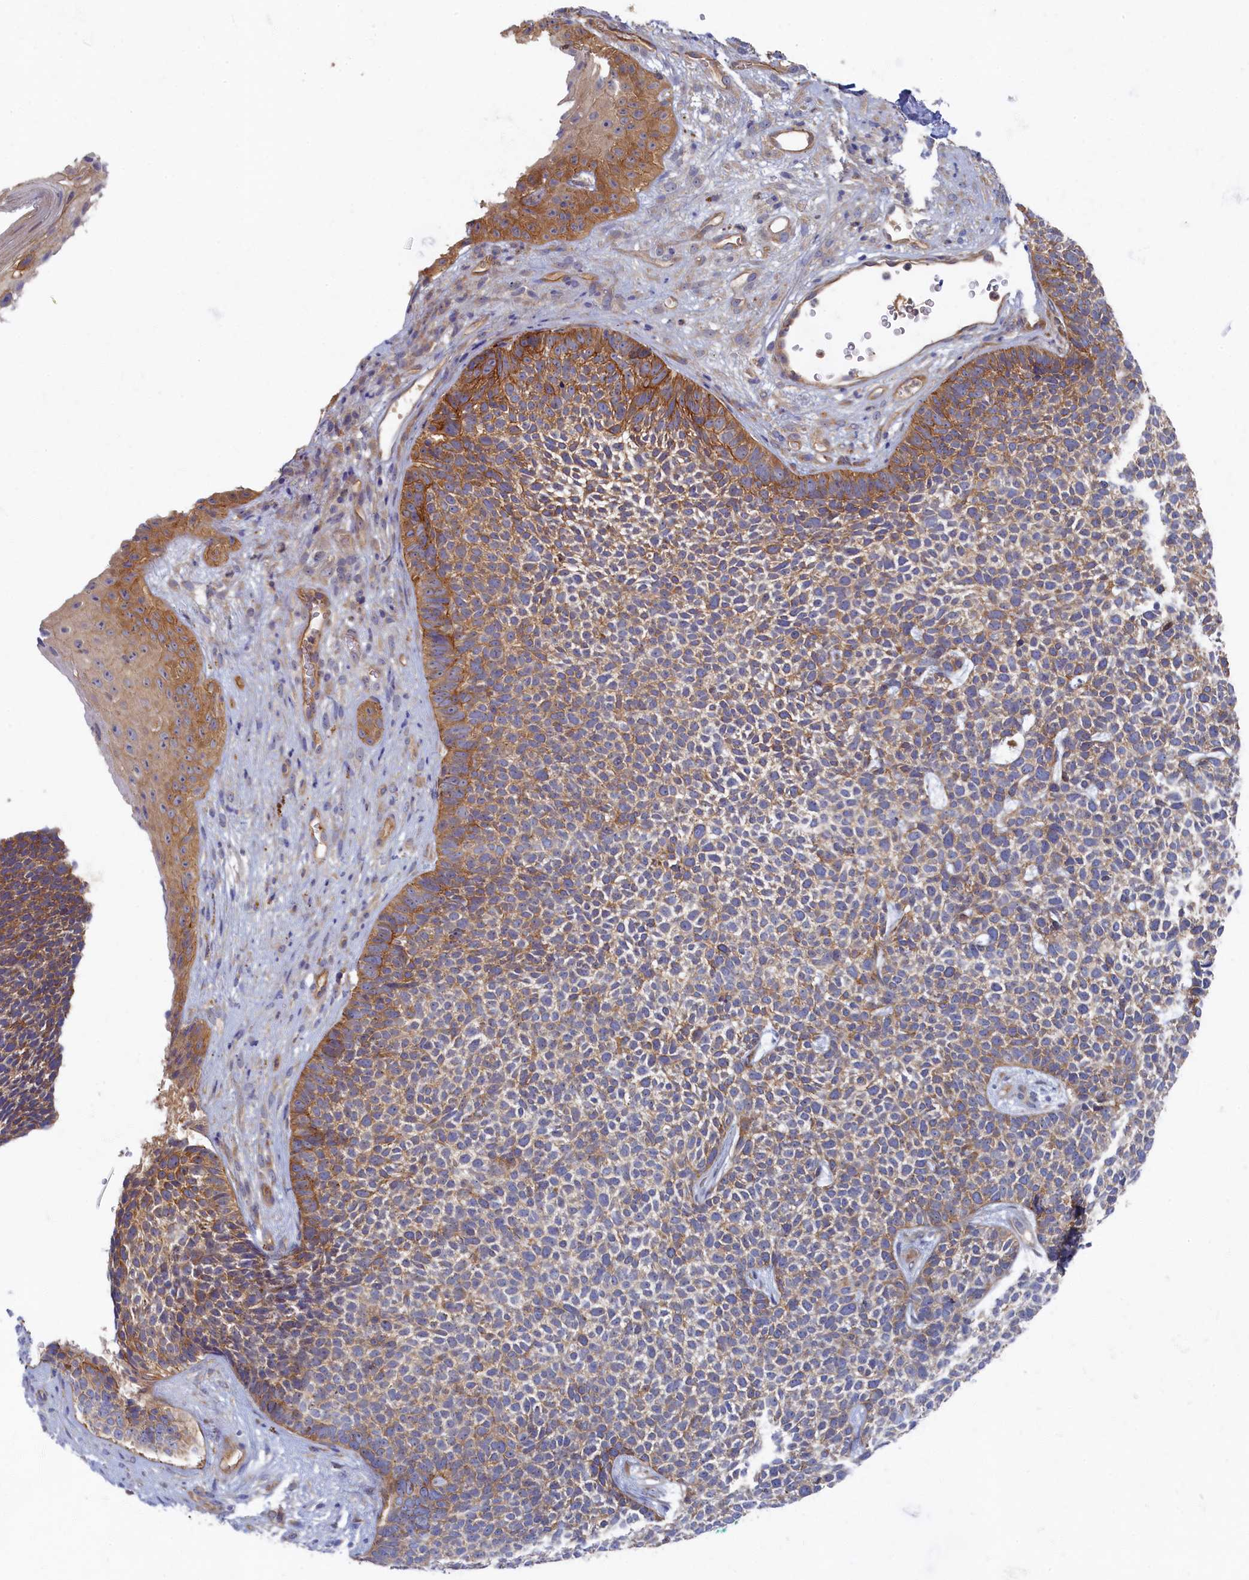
{"staining": {"intensity": "moderate", "quantity": "25%-75%", "location": "cytoplasmic/membranous"}, "tissue": "skin cancer", "cell_type": "Tumor cells", "image_type": "cancer", "snomed": [{"axis": "morphology", "description": "Basal cell carcinoma"}, {"axis": "topography", "description": "Skin"}], "caption": "A high-resolution image shows immunohistochemistry staining of skin cancer (basal cell carcinoma), which reveals moderate cytoplasmic/membranous staining in about 25%-75% of tumor cells.", "gene": "PSMG2", "patient": {"sex": "female", "age": 84}}